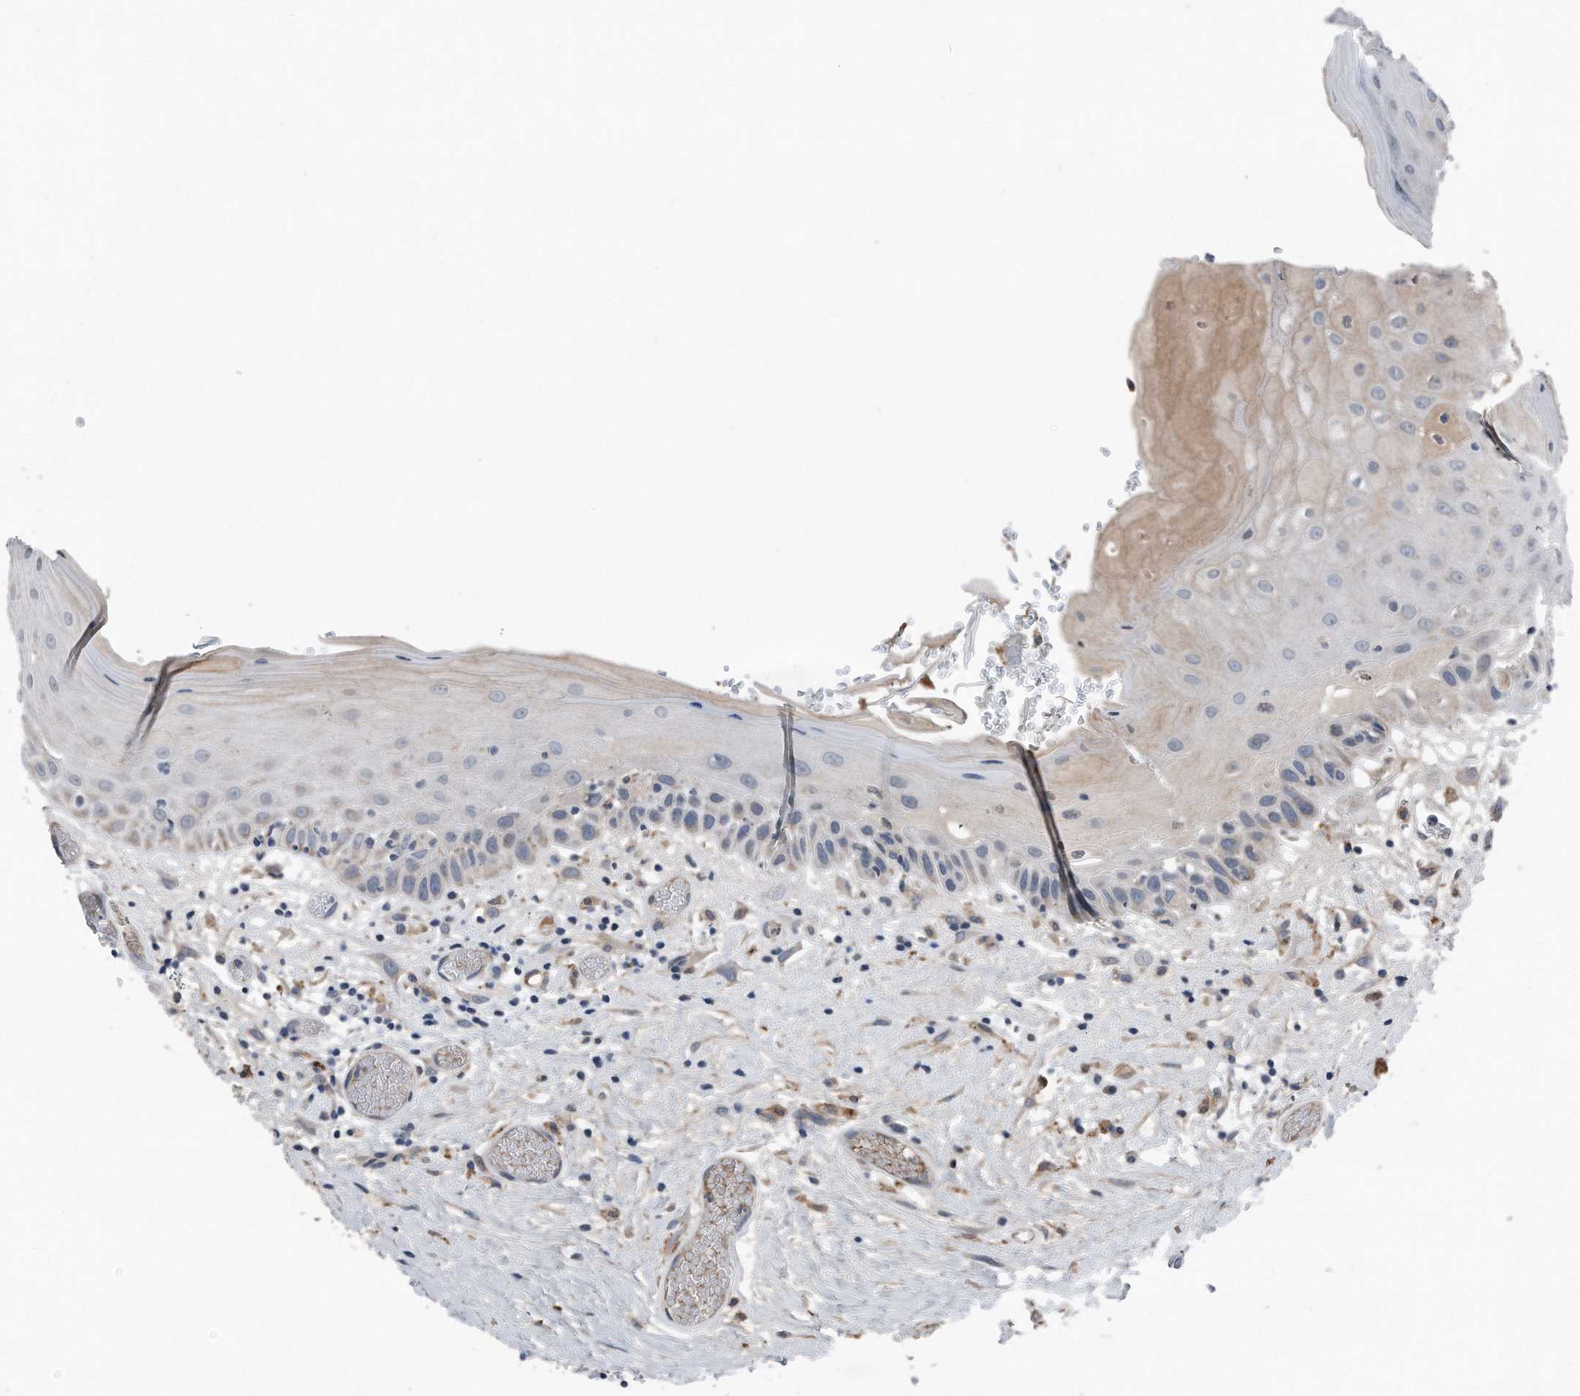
{"staining": {"intensity": "weak", "quantity": "<25%", "location": "cytoplasmic/membranous"}, "tissue": "oral mucosa", "cell_type": "Squamous epithelial cells", "image_type": "normal", "snomed": [{"axis": "morphology", "description": "Normal tissue, NOS"}, {"axis": "topography", "description": "Oral tissue"}], "caption": "The immunohistochemistry (IHC) image has no significant staining in squamous epithelial cells of oral mucosa. The staining is performed using DAB (3,3'-diaminobenzidine) brown chromogen with nuclei counter-stained in using hematoxylin.", "gene": "DST", "patient": {"sex": "female", "age": 76}}